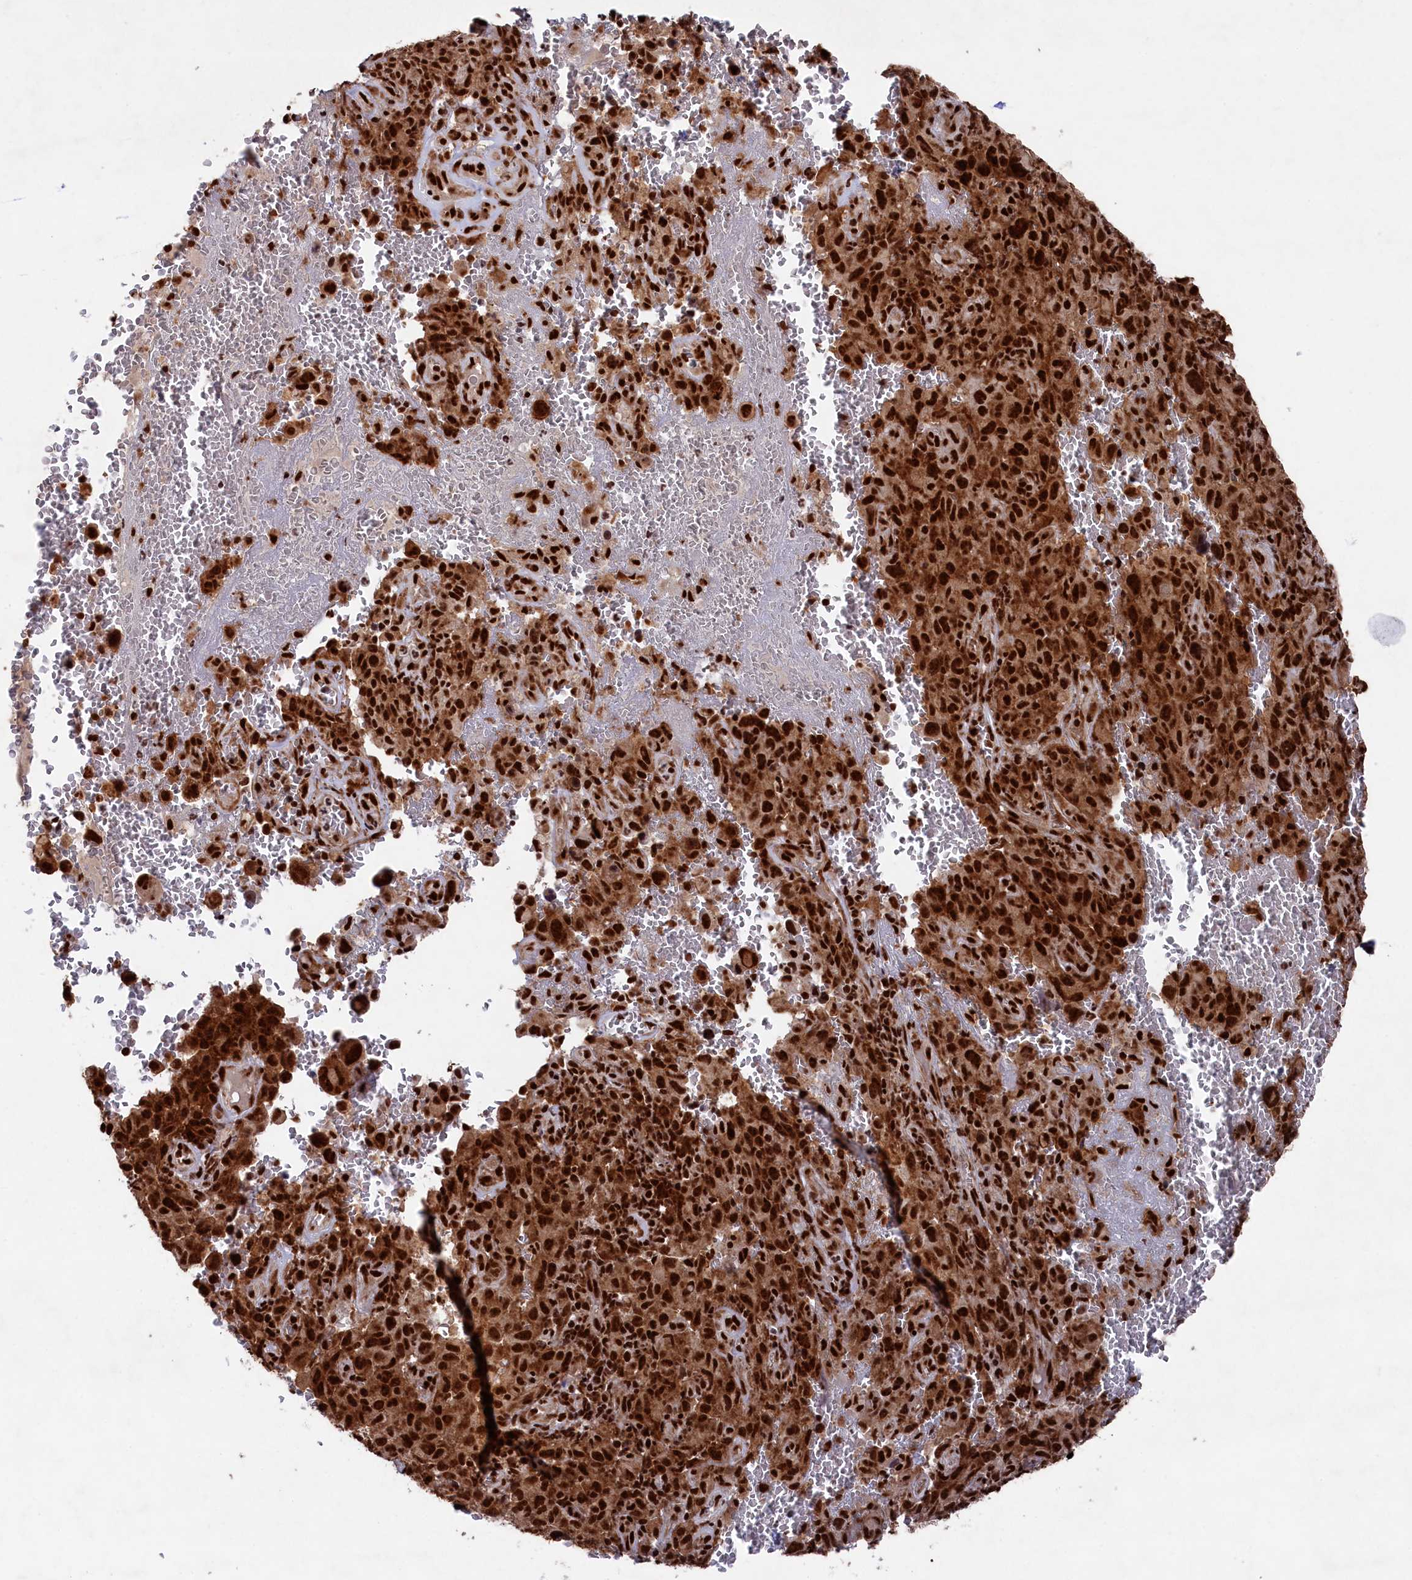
{"staining": {"intensity": "strong", "quantity": ">75%", "location": "cytoplasmic/membranous,nuclear"}, "tissue": "melanoma", "cell_type": "Tumor cells", "image_type": "cancer", "snomed": [{"axis": "morphology", "description": "Malignant melanoma, NOS"}, {"axis": "topography", "description": "Skin"}], "caption": "A high-resolution micrograph shows immunohistochemistry (IHC) staining of malignant melanoma, which demonstrates strong cytoplasmic/membranous and nuclear staining in approximately >75% of tumor cells.", "gene": "PRPF31", "patient": {"sex": "female", "age": 82}}